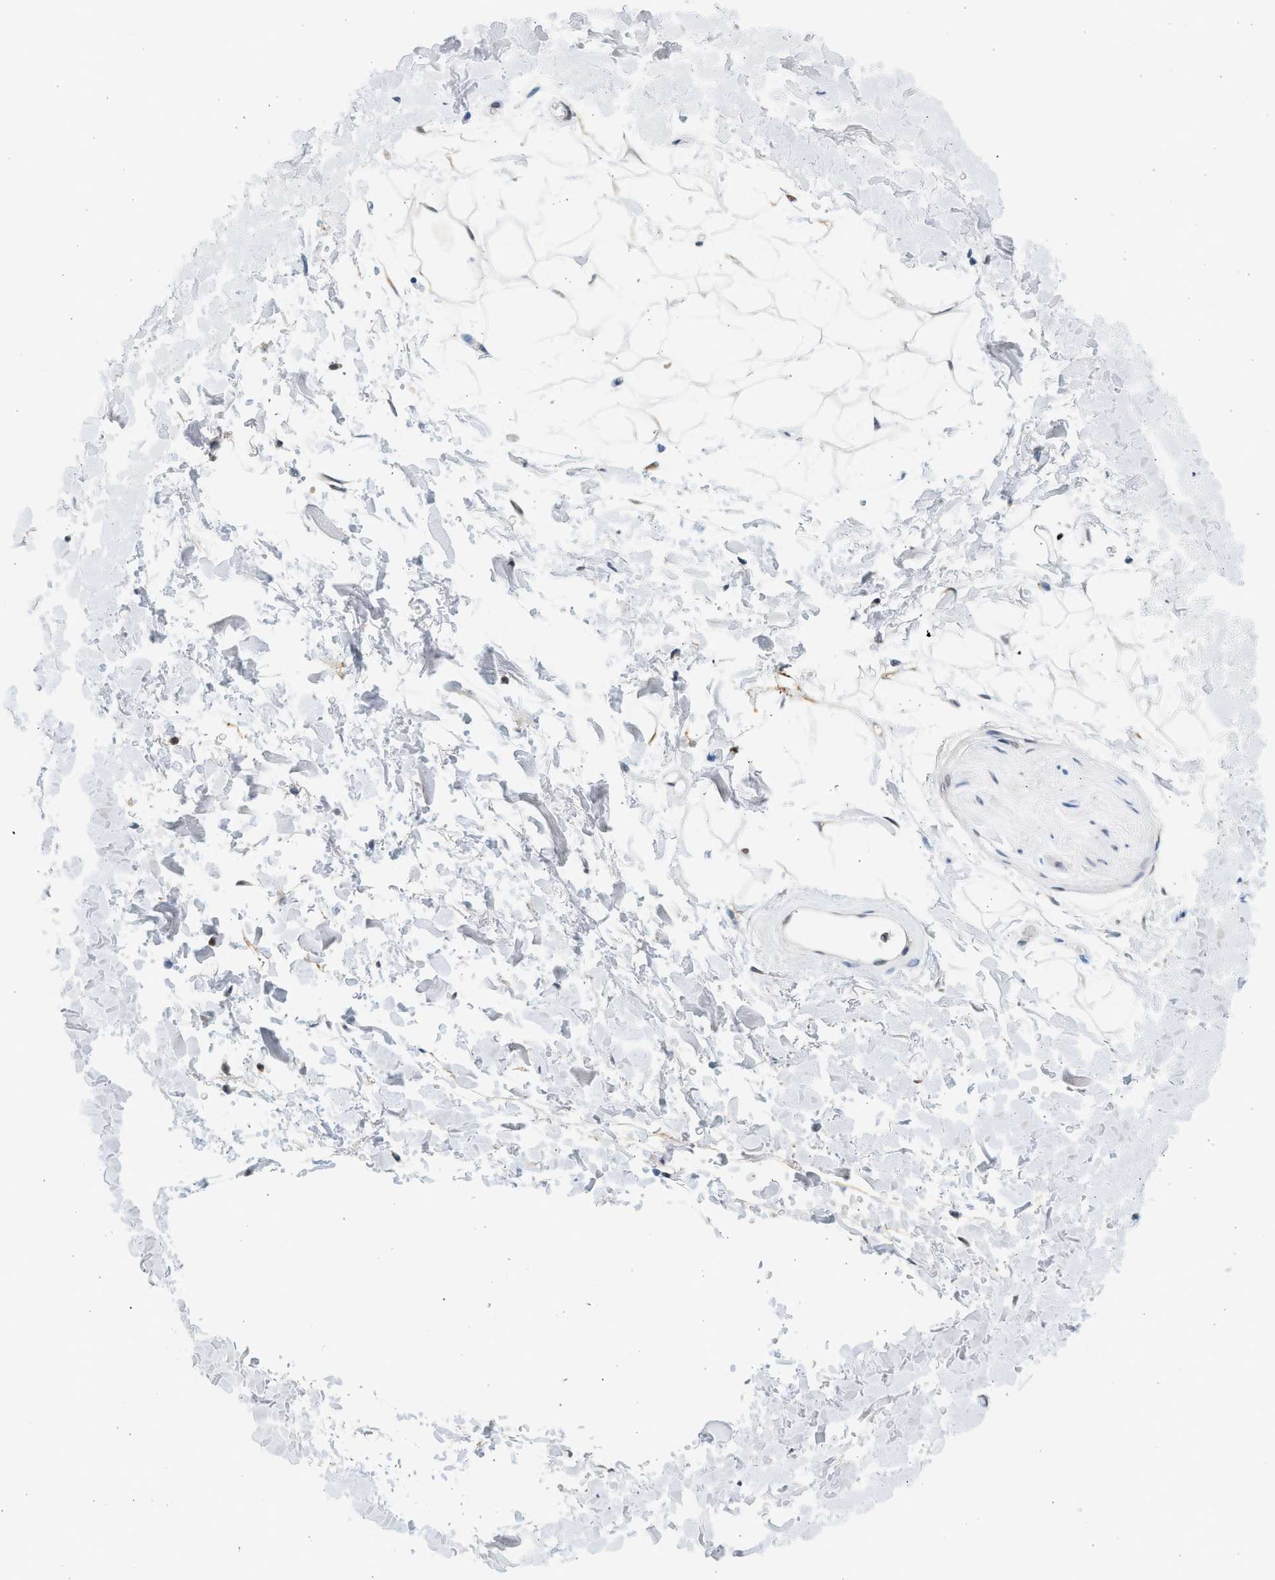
{"staining": {"intensity": "weak", "quantity": "25%-75%", "location": "nuclear"}, "tissue": "adipose tissue", "cell_type": "Adipocytes", "image_type": "normal", "snomed": [{"axis": "morphology", "description": "Normal tissue, NOS"}, {"axis": "topography", "description": "Soft tissue"}], "caption": "DAB immunohistochemical staining of benign human adipose tissue demonstrates weak nuclear protein positivity in about 25%-75% of adipocytes. (Stains: DAB (3,3'-diaminobenzidine) in brown, nuclei in blue, Microscopy: brightfield microscopy at high magnification).", "gene": "HIPK1", "patient": {"sex": "male", "age": 72}}